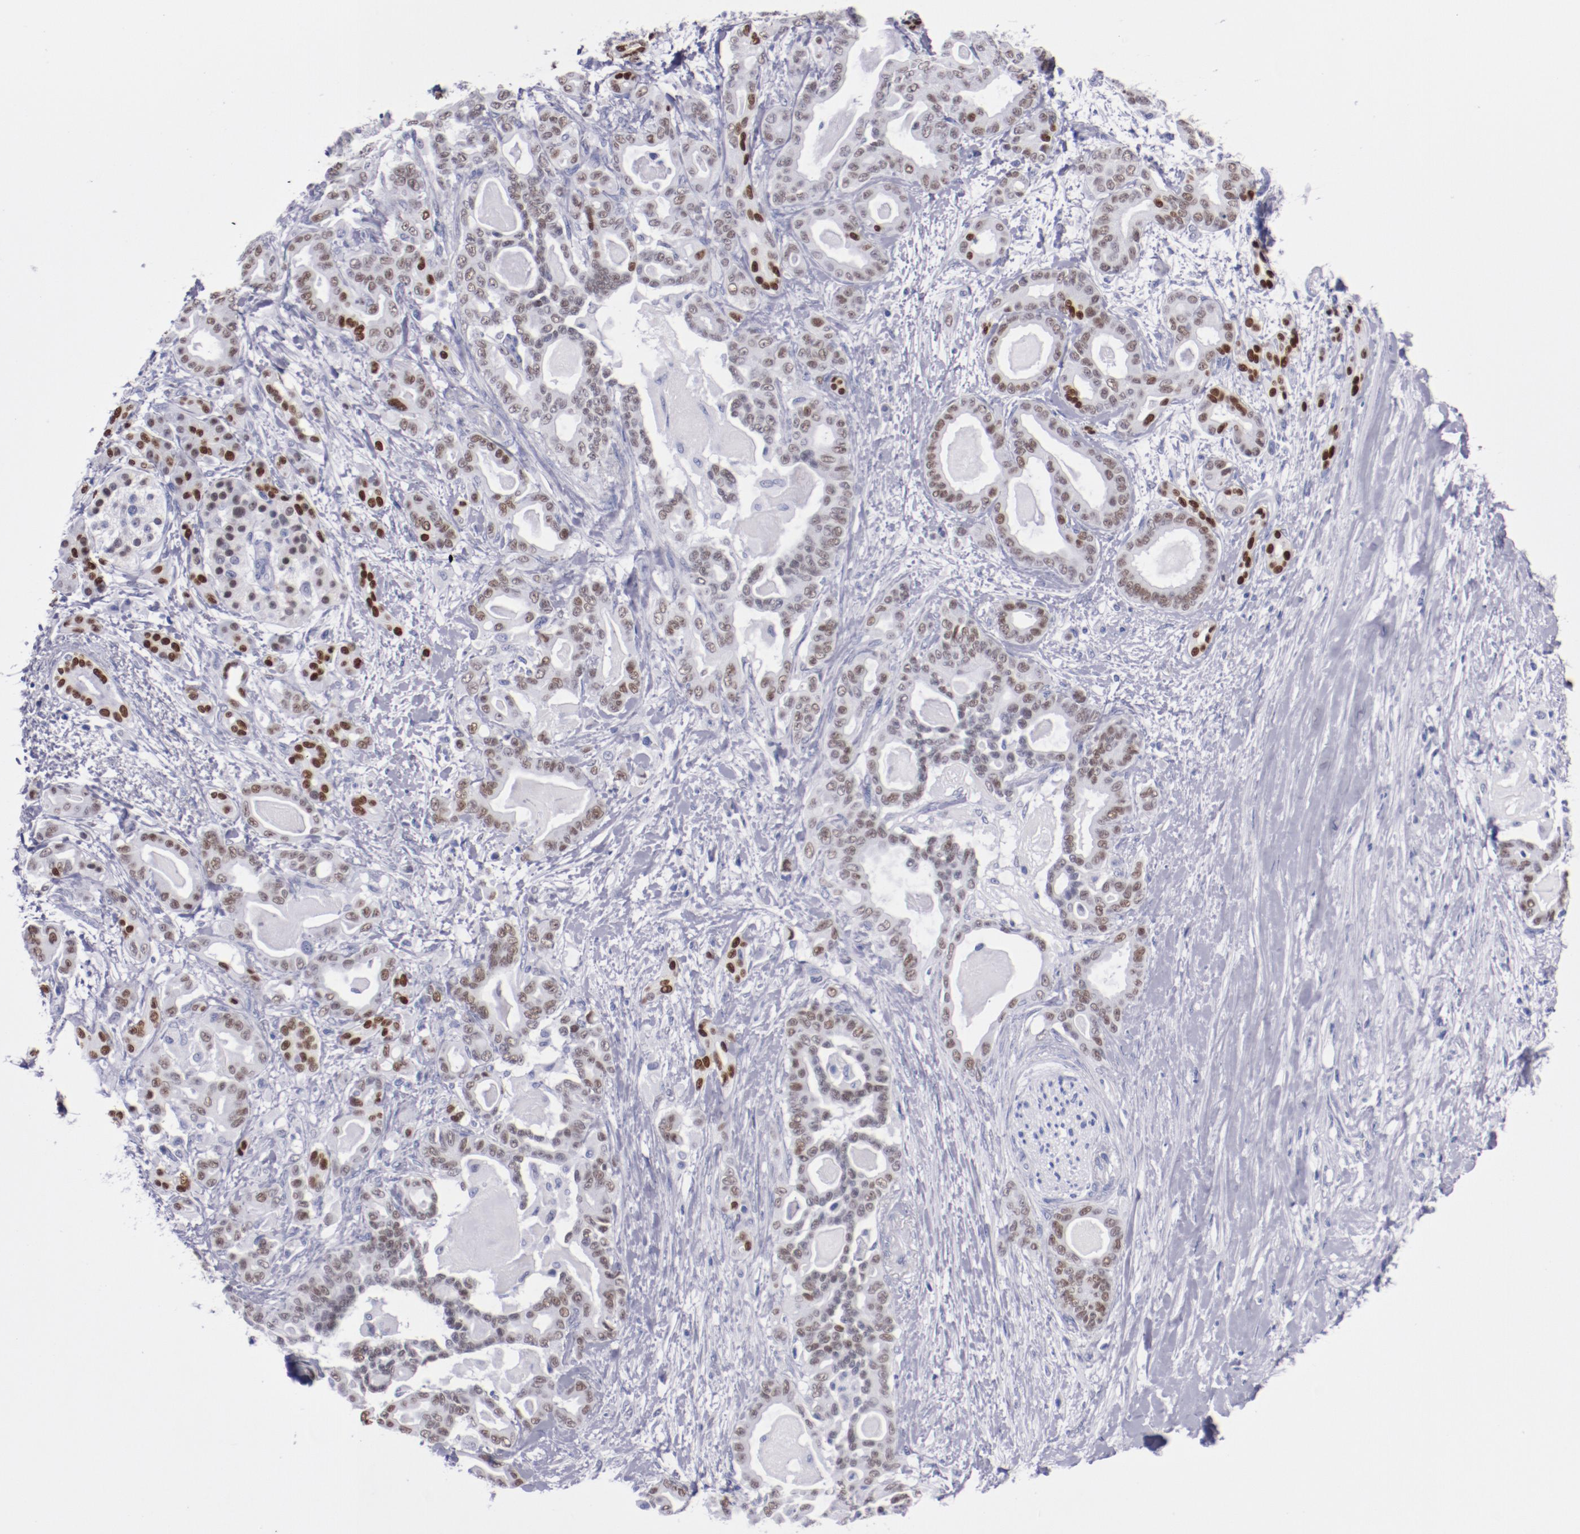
{"staining": {"intensity": "moderate", "quantity": "25%-75%", "location": "nuclear"}, "tissue": "pancreatic cancer", "cell_type": "Tumor cells", "image_type": "cancer", "snomed": [{"axis": "morphology", "description": "Adenocarcinoma, NOS"}, {"axis": "topography", "description": "Pancreas"}], "caption": "Immunohistochemical staining of pancreatic adenocarcinoma exhibits moderate nuclear protein expression in approximately 25%-75% of tumor cells.", "gene": "HNF1B", "patient": {"sex": "male", "age": 63}}